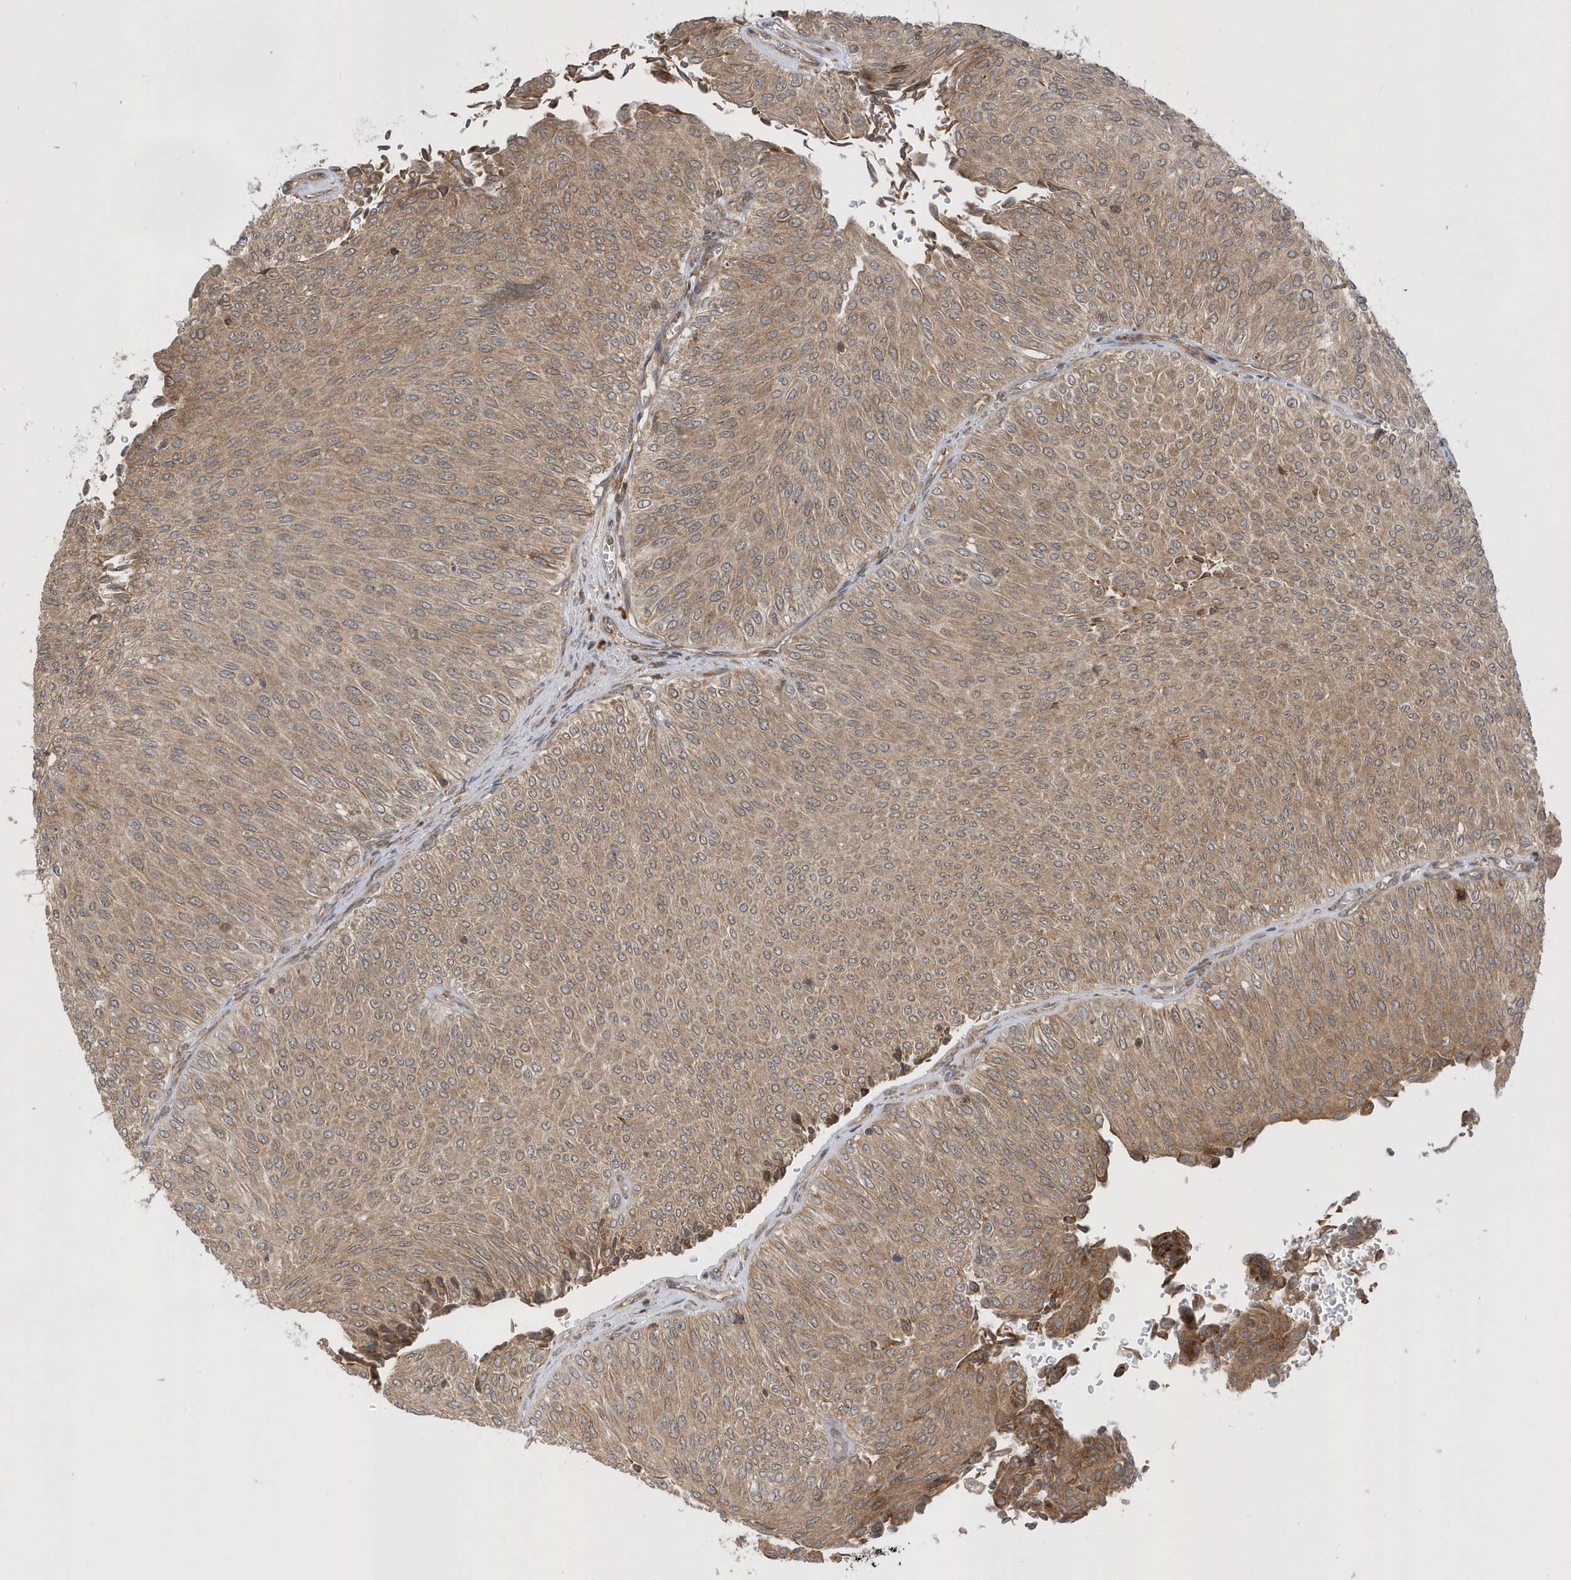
{"staining": {"intensity": "moderate", "quantity": ">75%", "location": "cytoplasmic/membranous"}, "tissue": "urothelial cancer", "cell_type": "Tumor cells", "image_type": "cancer", "snomed": [{"axis": "morphology", "description": "Urothelial carcinoma, Low grade"}, {"axis": "topography", "description": "Urinary bladder"}], "caption": "An image showing moderate cytoplasmic/membranous expression in approximately >75% of tumor cells in urothelial cancer, as visualized by brown immunohistochemical staining.", "gene": "METTL21A", "patient": {"sex": "male", "age": 78}}